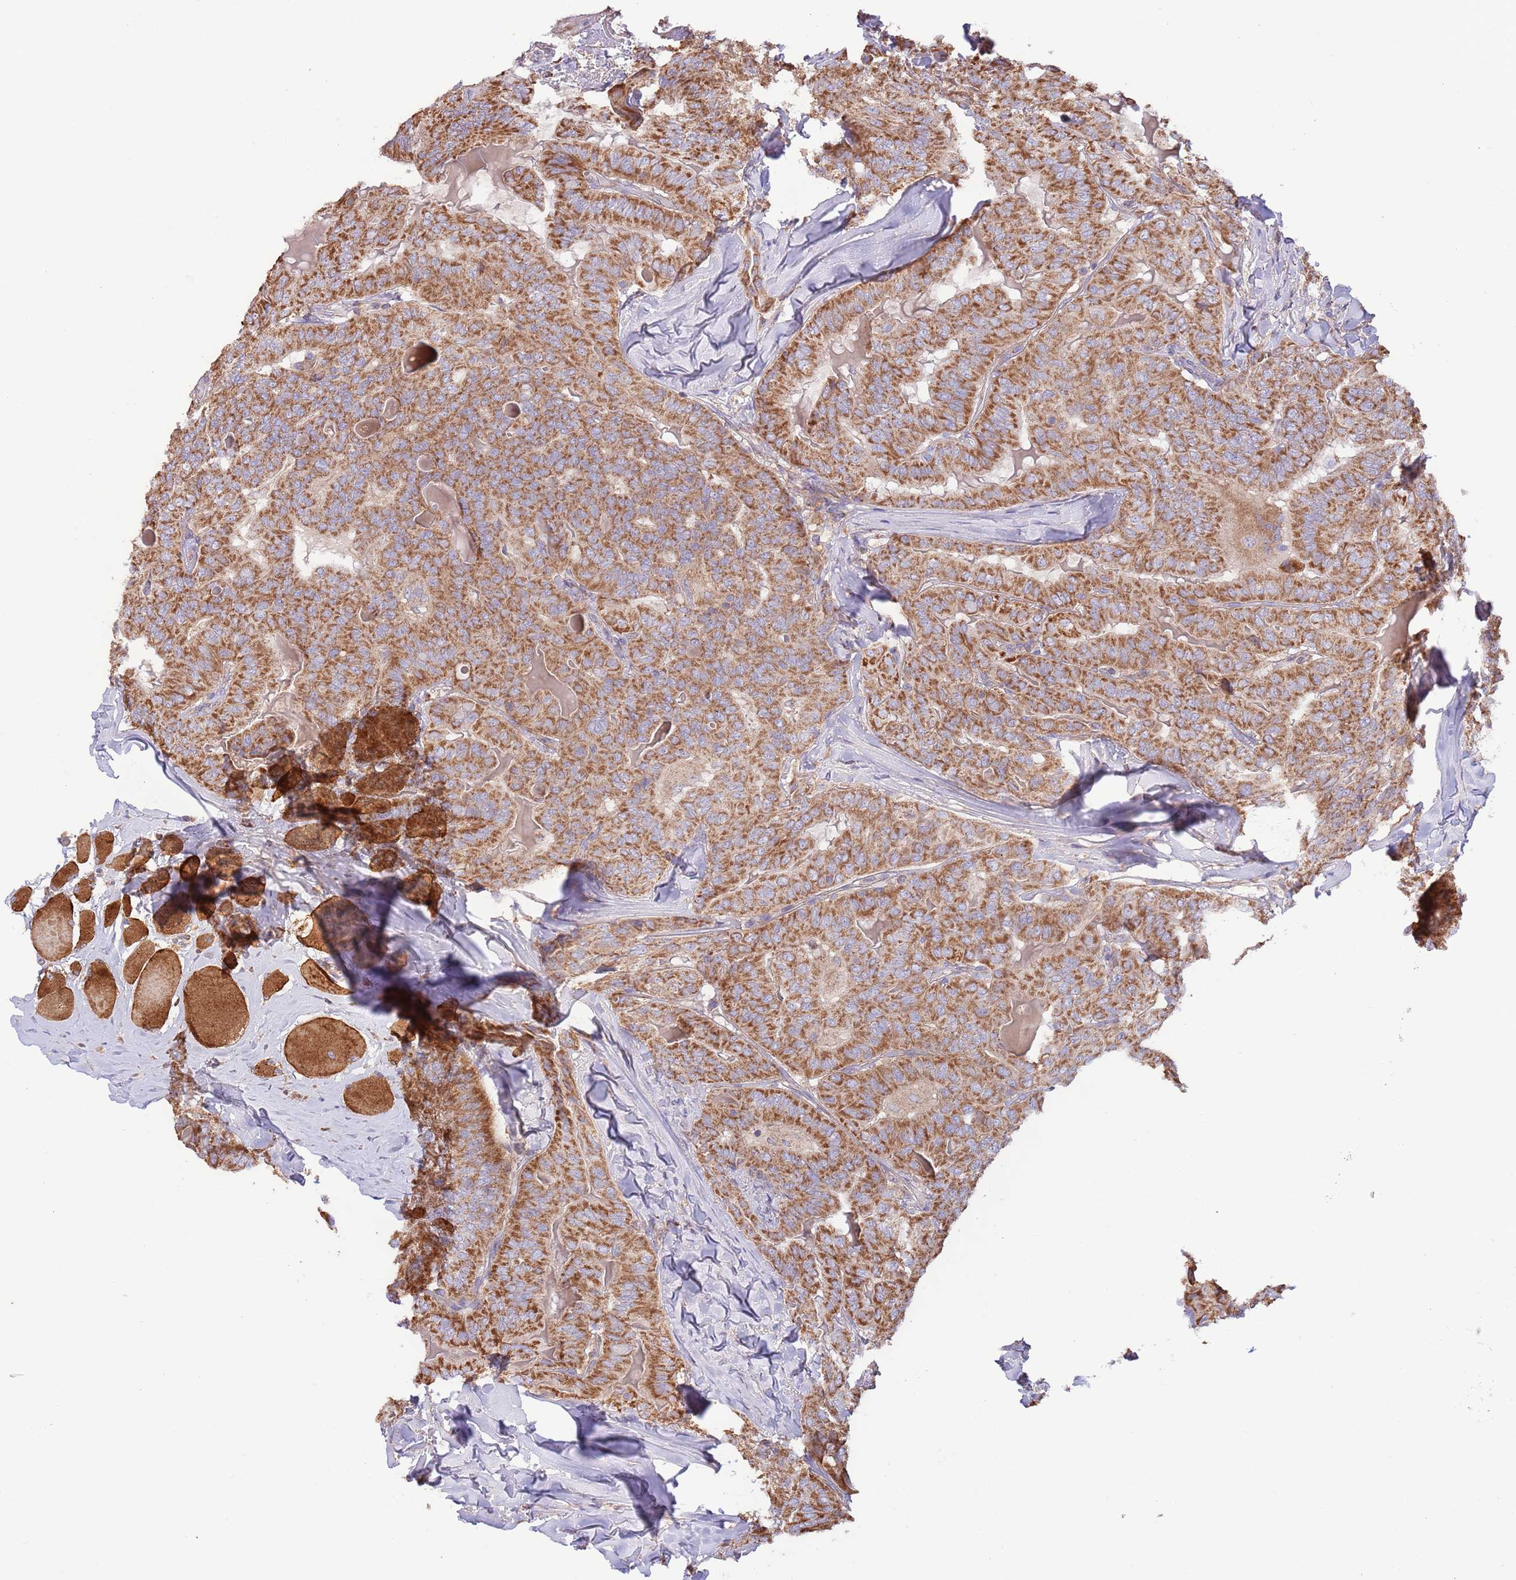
{"staining": {"intensity": "strong", "quantity": ">75%", "location": "cytoplasmic/membranous"}, "tissue": "thyroid cancer", "cell_type": "Tumor cells", "image_type": "cancer", "snomed": [{"axis": "morphology", "description": "Papillary adenocarcinoma, NOS"}, {"axis": "topography", "description": "Thyroid gland"}], "caption": "High-magnification brightfield microscopy of thyroid papillary adenocarcinoma stained with DAB (3,3'-diaminobenzidine) (brown) and counterstained with hematoxylin (blue). tumor cells exhibit strong cytoplasmic/membranous positivity is seen in approximately>75% of cells.", "gene": "DNAJA3", "patient": {"sex": "female", "age": 68}}